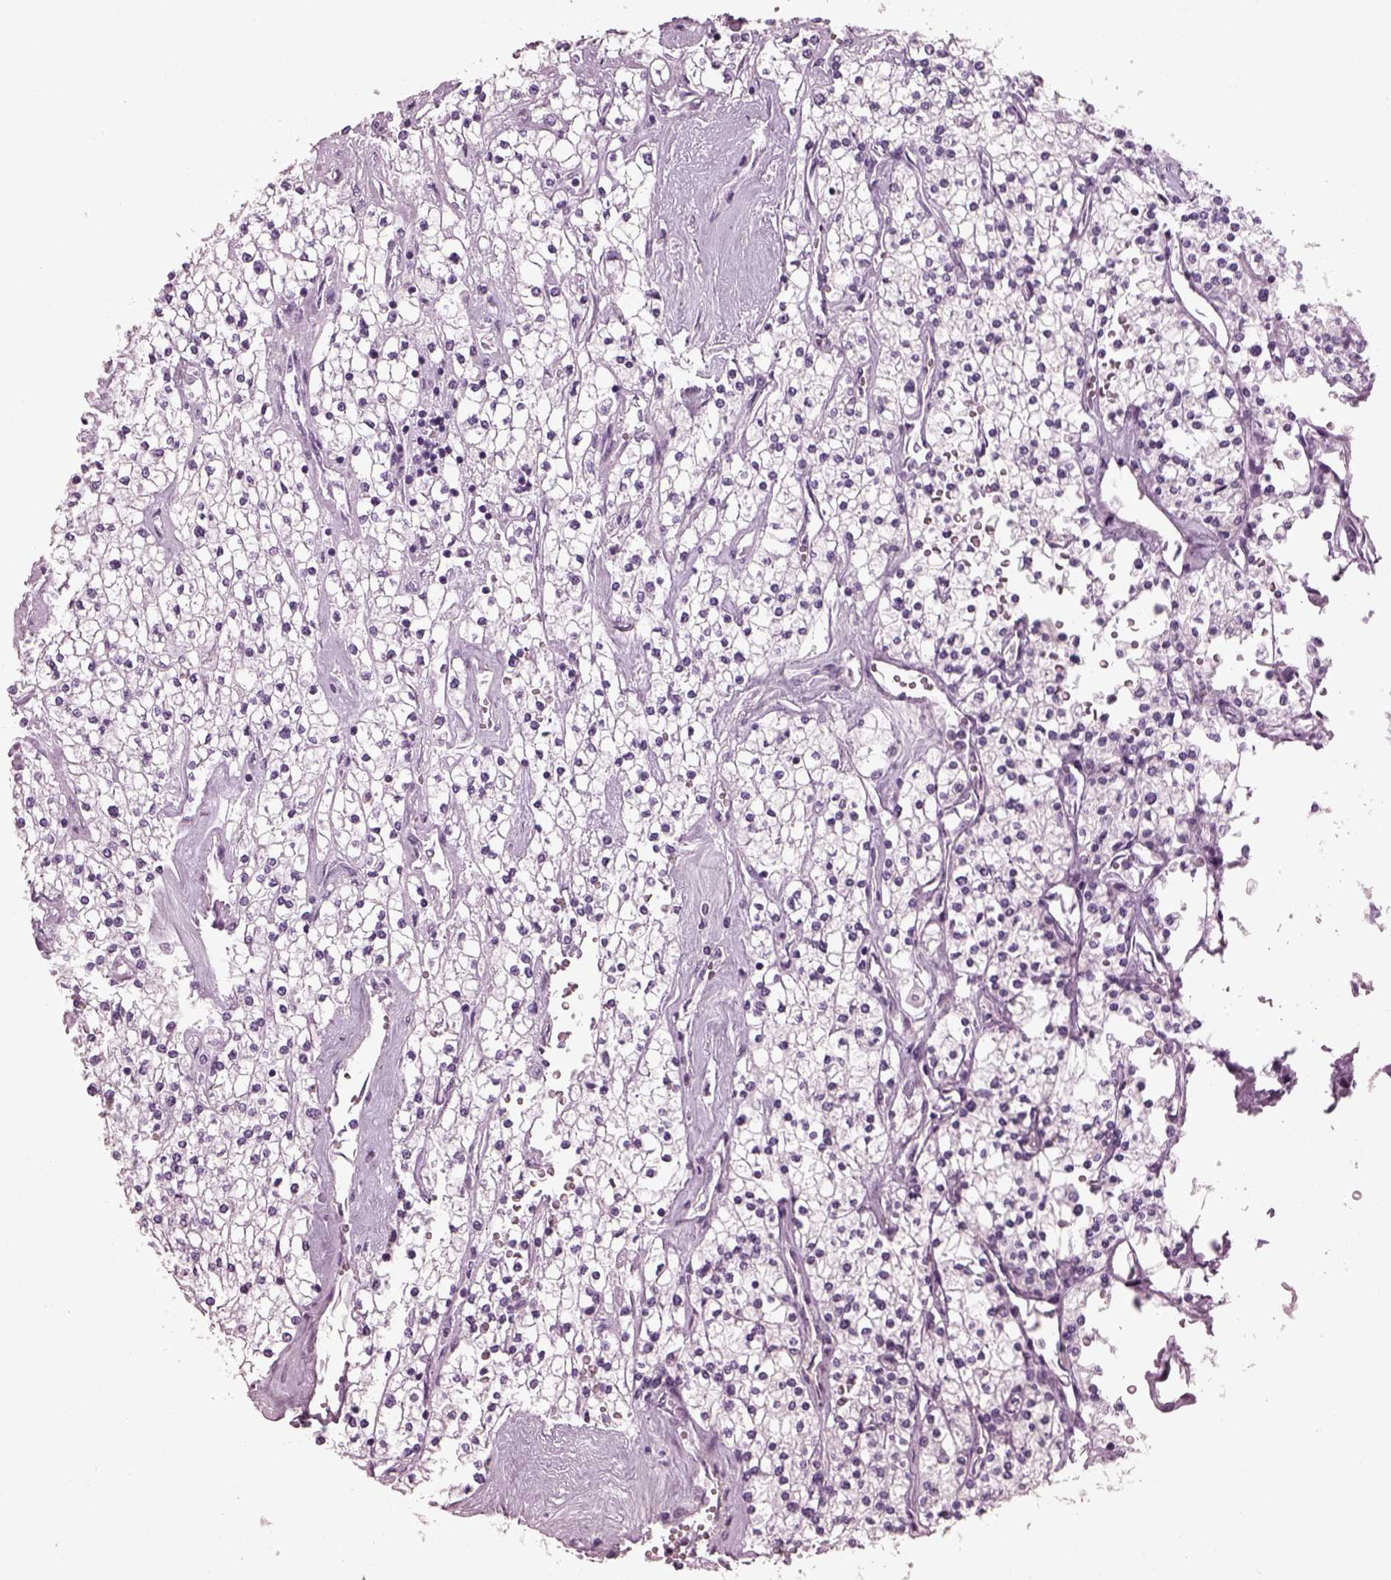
{"staining": {"intensity": "negative", "quantity": "none", "location": "none"}, "tissue": "renal cancer", "cell_type": "Tumor cells", "image_type": "cancer", "snomed": [{"axis": "morphology", "description": "Adenocarcinoma, NOS"}, {"axis": "topography", "description": "Kidney"}], "caption": "Immunohistochemistry (IHC) of human adenocarcinoma (renal) exhibits no expression in tumor cells. (DAB immunohistochemistry (IHC) with hematoxylin counter stain).", "gene": "PDC", "patient": {"sex": "male", "age": 80}}